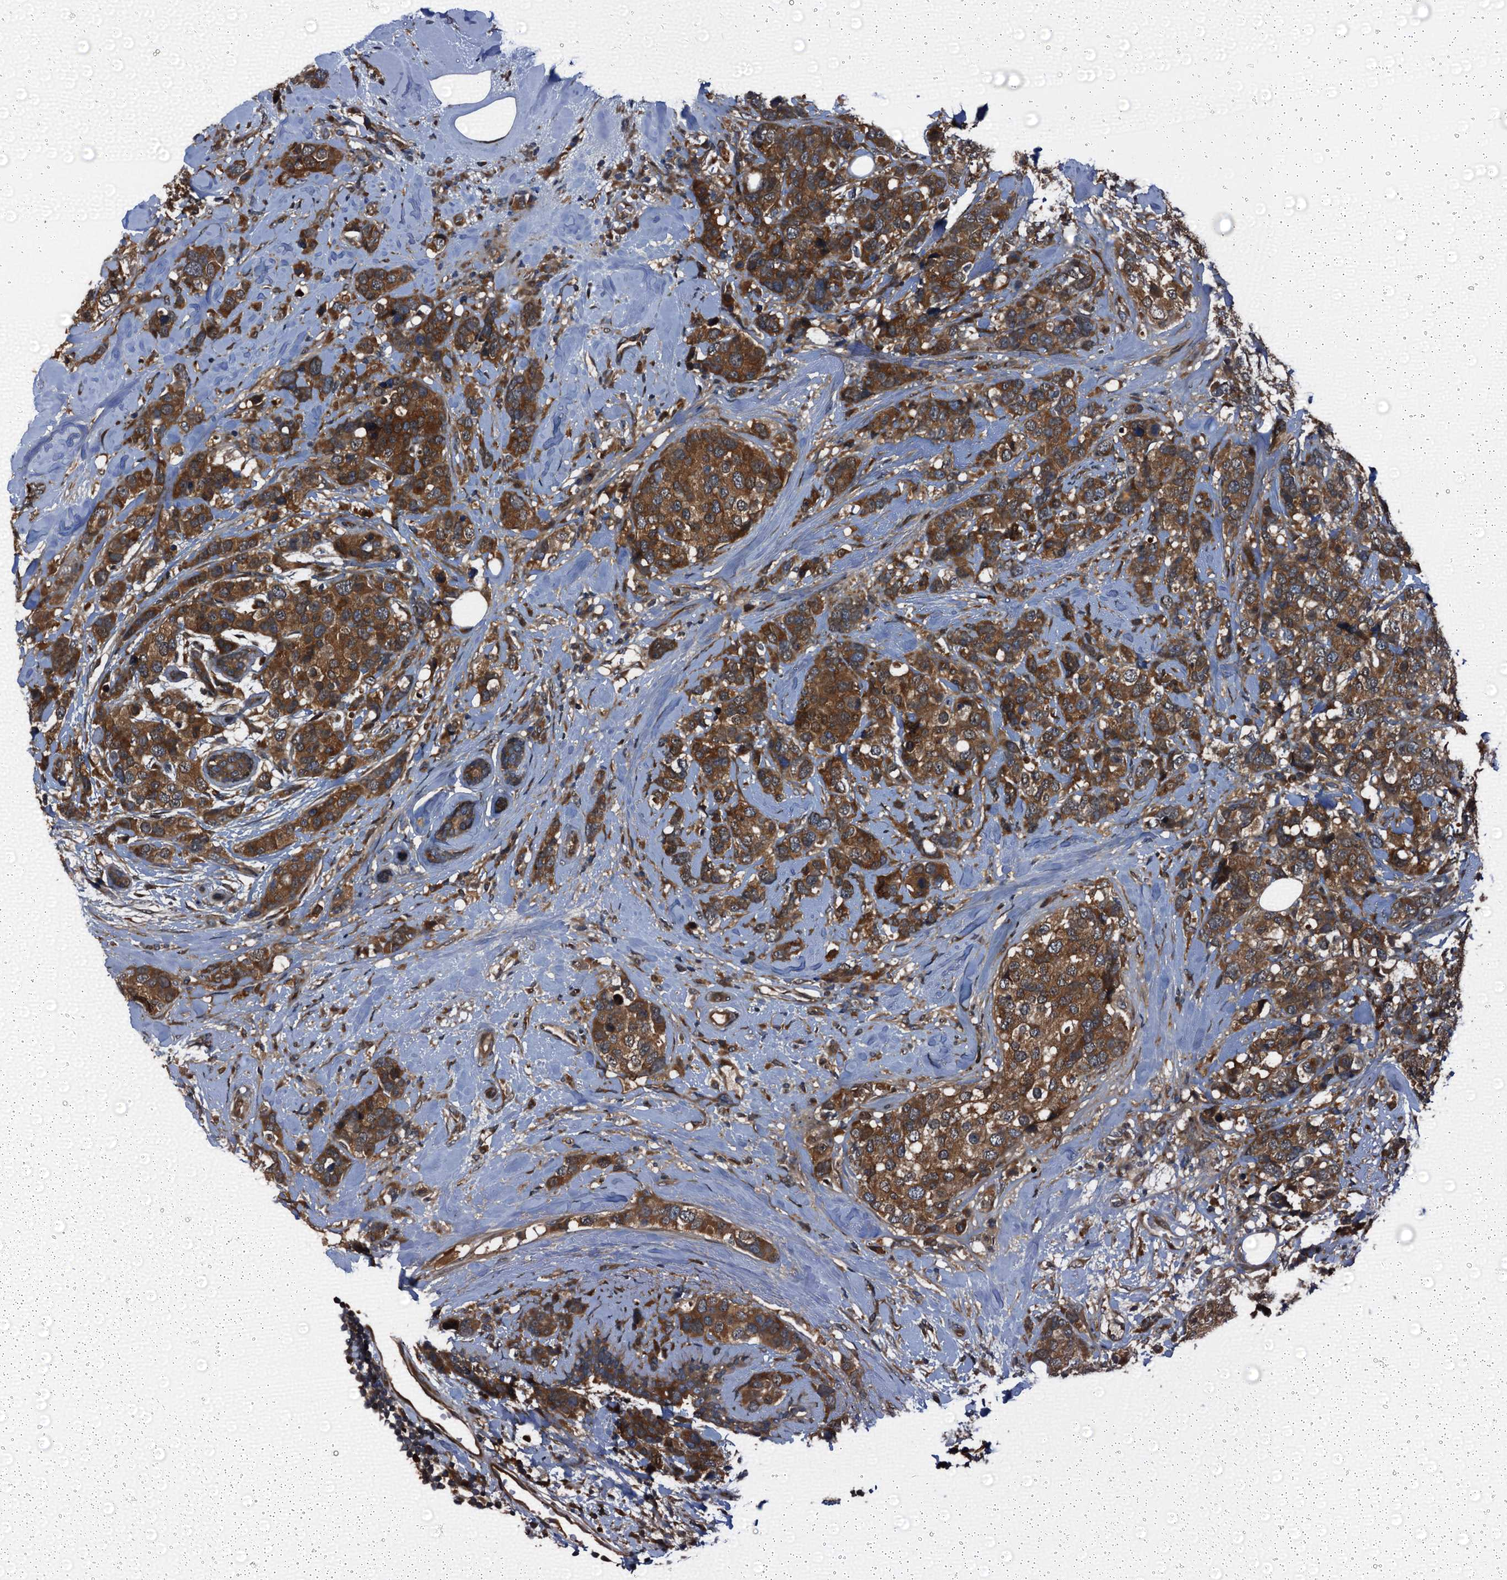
{"staining": {"intensity": "strong", "quantity": ">75%", "location": "cytoplasmic/membranous"}, "tissue": "breast cancer", "cell_type": "Tumor cells", "image_type": "cancer", "snomed": [{"axis": "morphology", "description": "Lobular carcinoma"}, {"axis": "topography", "description": "Breast"}], "caption": "The photomicrograph exhibits a brown stain indicating the presence of a protein in the cytoplasmic/membranous of tumor cells in breast cancer (lobular carcinoma).", "gene": "PEX5", "patient": {"sex": "female", "age": 59}}